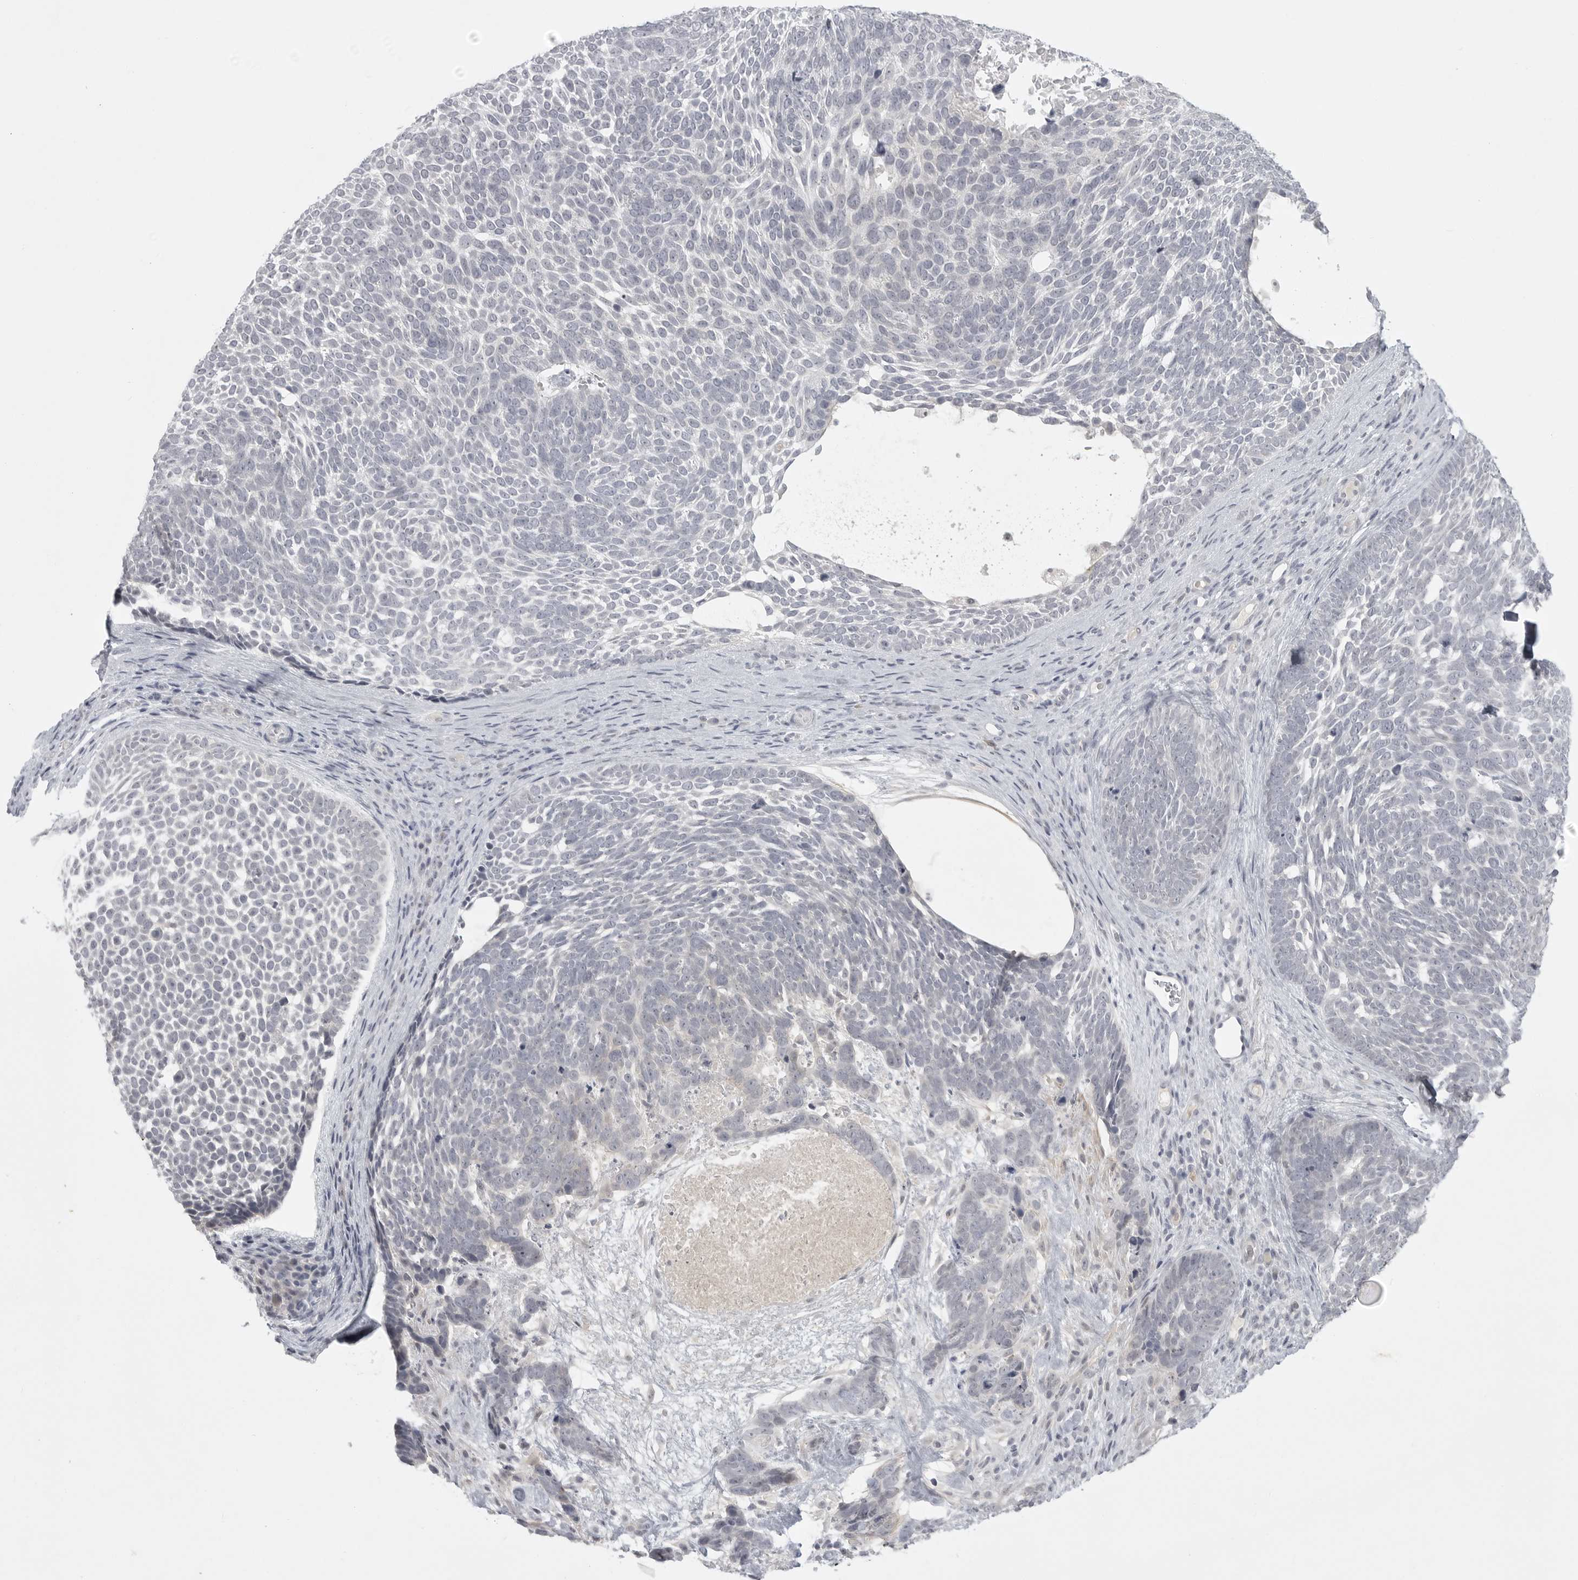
{"staining": {"intensity": "negative", "quantity": "none", "location": "none"}, "tissue": "skin cancer", "cell_type": "Tumor cells", "image_type": "cancer", "snomed": [{"axis": "morphology", "description": "Basal cell carcinoma"}, {"axis": "topography", "description": "Skin"}], "caption": "The micrograph exhibits no staining of tumor cells in skin cancer.", "gene": "TCTN3", "patient": {"sex": "female", "age": 85}}